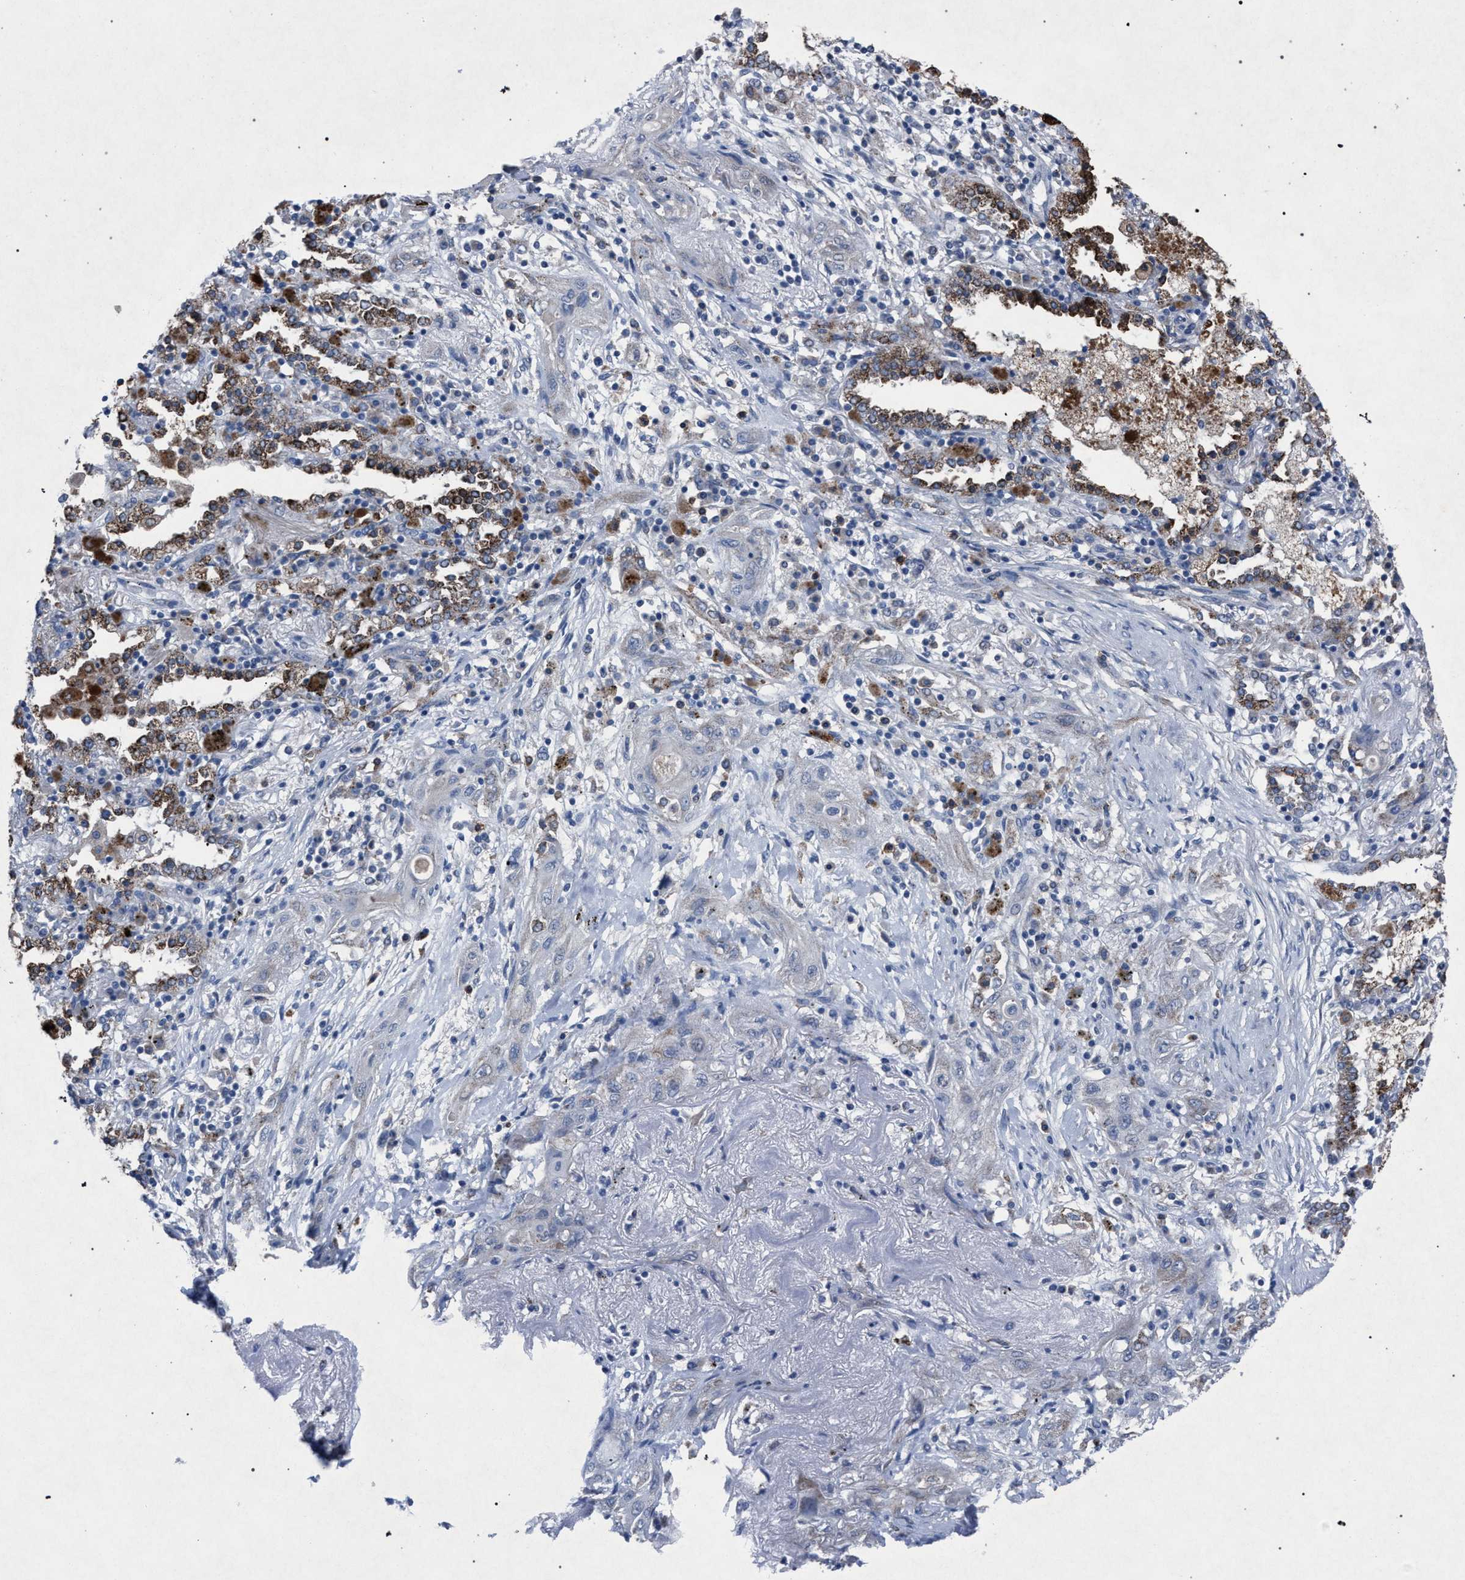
{"staining": {"intensity": "negative", "quantity": "none", "location": "none"}, "tissue": "lung cancer", "cell_type": "Tumor cells", "image_type": "cancer", "snomed": [{"axis": "morphology", "description": "Squamous cell carcinoma, NOS"}, {"axis": "topography", "description": "Lung"}], "caption": "Micrograph shows no protein staining in tumor cells of squamous cell carcinoma (lung) tissue.", "gene": "HSD17B4", "patient": {"sex": "female", "age": 47}}